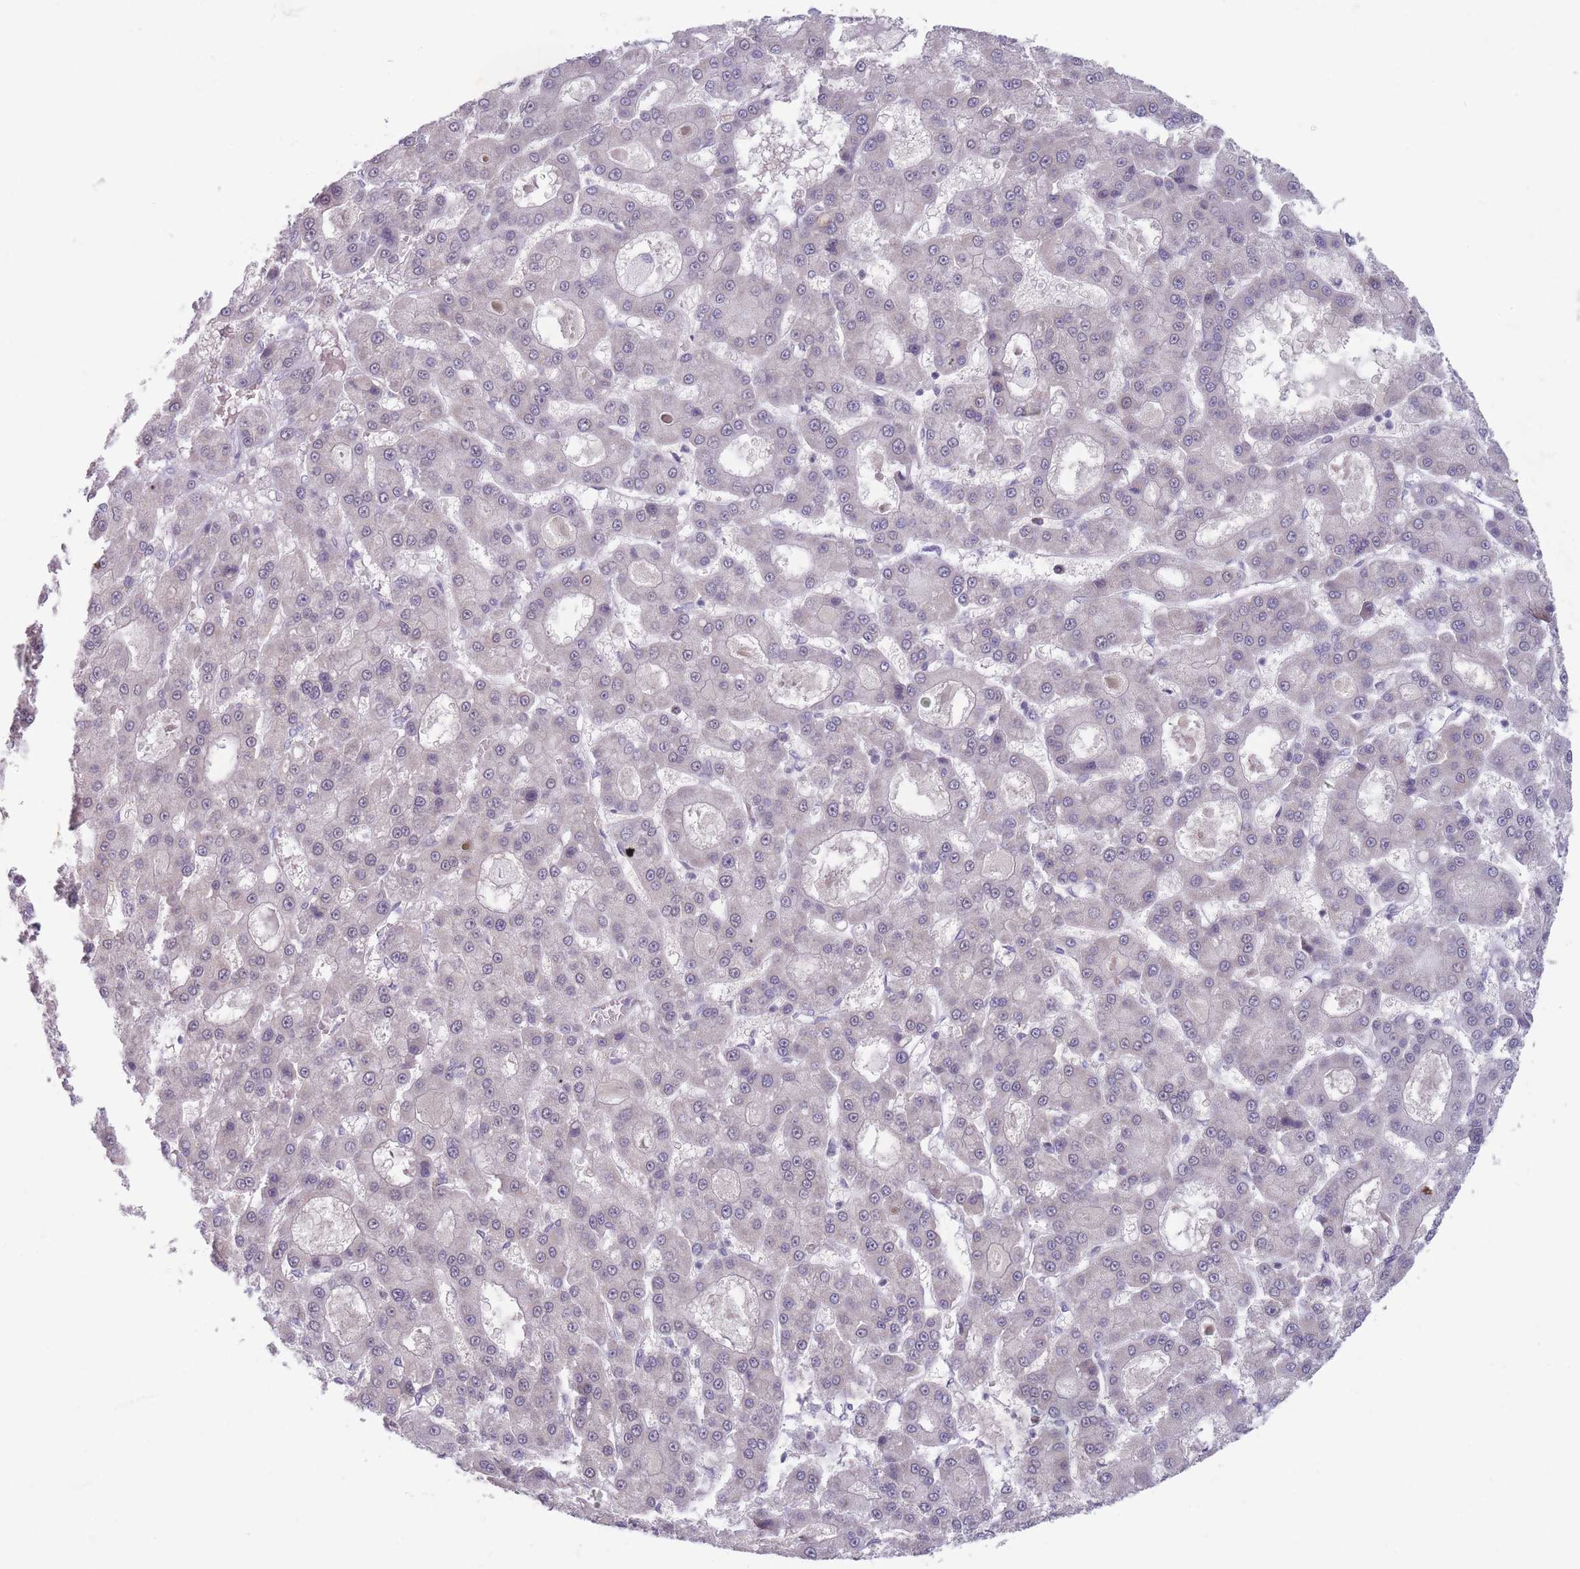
{"staining": {"intensity": "negative", "quantity": "none", "location": "none"}, "tissue": "liver cancer", "cell_type": "Tumor cells", "image_type": "cancer", "snomed": [{"axis": "morphology", "description": "Carcinoma, Hepatocellular, NOS"}, {"axis": "topography", "description": "Liver"}], "caption": "Tumor cells show no significant protein staining in liver cancer.", "gene": "ARID3B", "patient": {"sex": "male", "age": 70}}